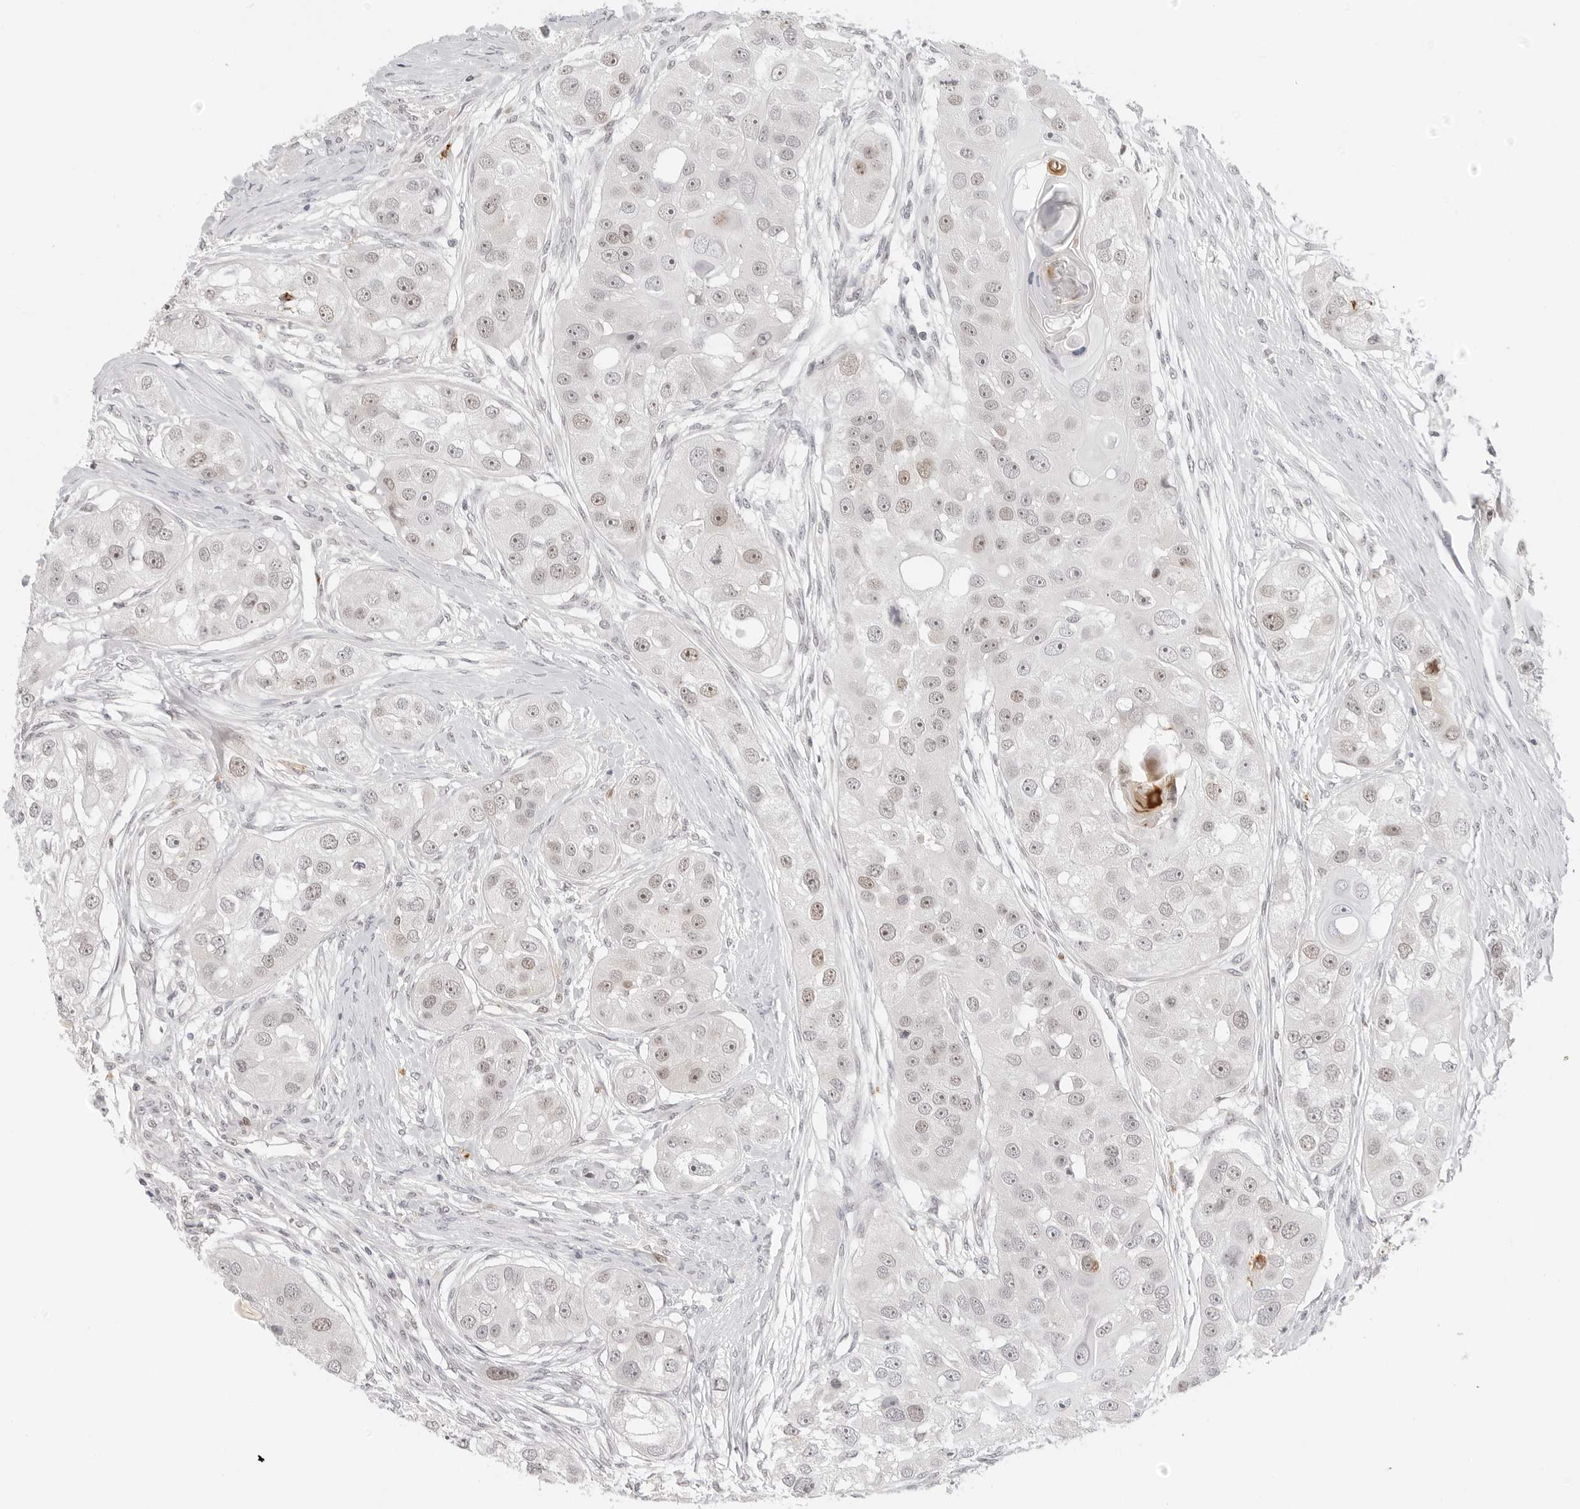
{"staining": {"intensity": "moderate", "quantity": "<25%", "location": "nuclear"}, "tissue": "head and neck cancer", "cell_type": "Tumor cells", "image_type": "cancer", "snomed": [{"axis": "morphology", "description": "Normal tissue, NOS"}, {"axis": "morphology", "description": "Squamous cell carcinoma, NOS"}, {"axis": "topography", "description": "Skeletal muscle"}, {"axis": "topography", "description": "Head-Neck"}], "caption": "Head and neck cancer (squamous cell carcinoma) was stained to show a protein in brown. There is low levels of moderate nuclear expression in approximately <25% of tumor cells.", "gene": "MSH6", "patient": {"sex": "male", "age": 51}}